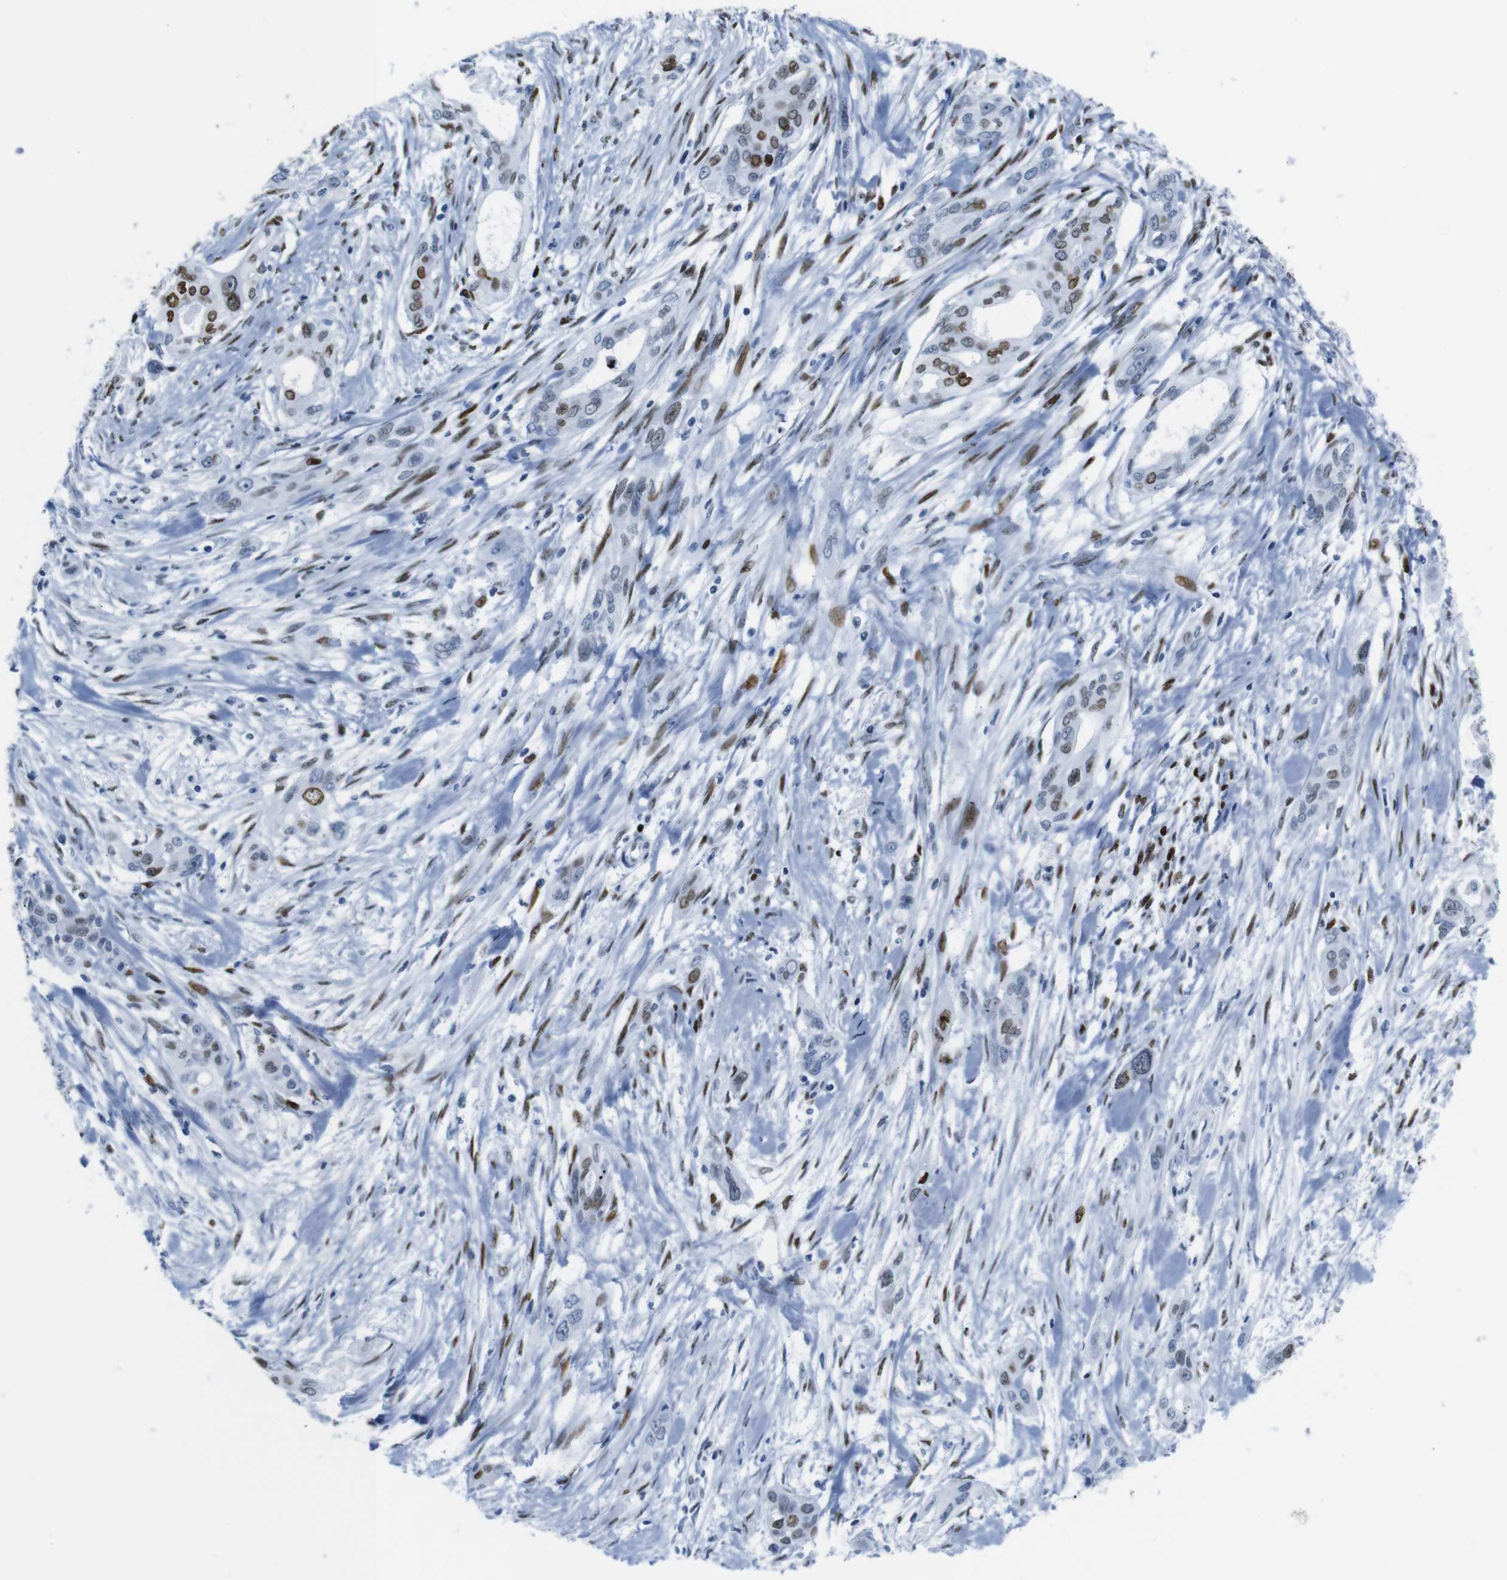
{"staining": {"intensity": "strong", "quantity": "25%-75%", "location": "nuclear"}, "tissue": "pancreatic cancer", "cell_type": "Tumor cells", "image_type": "cancer", "snomed": [{"axis": "morphology", "description": "Adenocarcinoma, NOS"}, {"axis": "topography", "description": "Pancreas"}], "caption": "Strong nuclear positivity is appreciated in about 25%-75% of tumor cells in pancreatic cancer (adenocarcinoma).", "gene": "NPIPB15", "patient": {"sex": "female", "age": 60}}